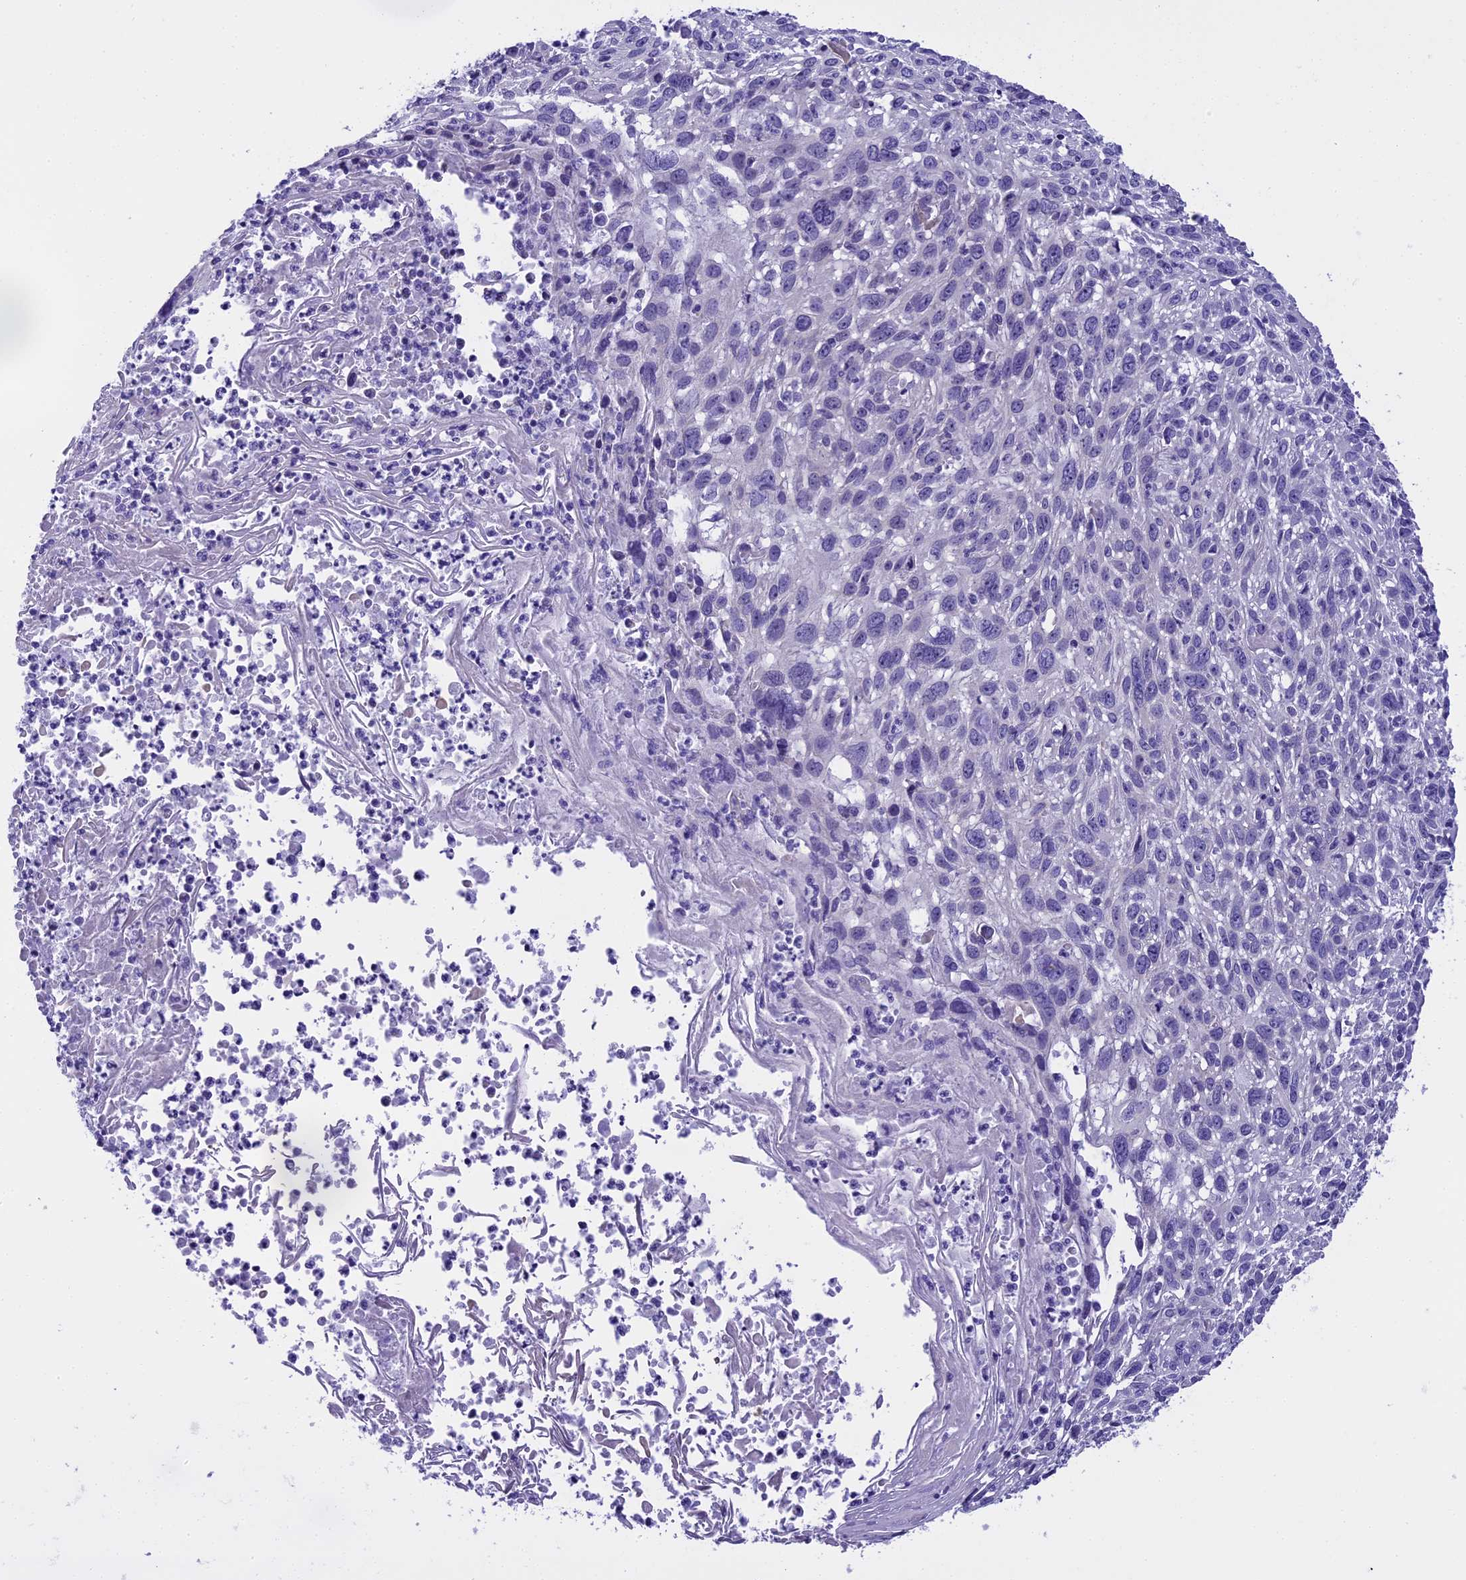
{"staining": {"intensity": "negative", "quantity": "none", "location": "none"}, "tissue": "cervical cancer", "cell_type": "Tumor cells", "image_type": "cancer", "snomed": [{"axis": "morphology", "description": "Squamous cell carcinoma, NOS"}, {"axis": "topography", "description": "Cervix"}], "caption": "Tumor cells are negative for protein expression in human cervical cancer.", "gene": "KCTD14", "patient": {"sex": "female", "age": 51}}